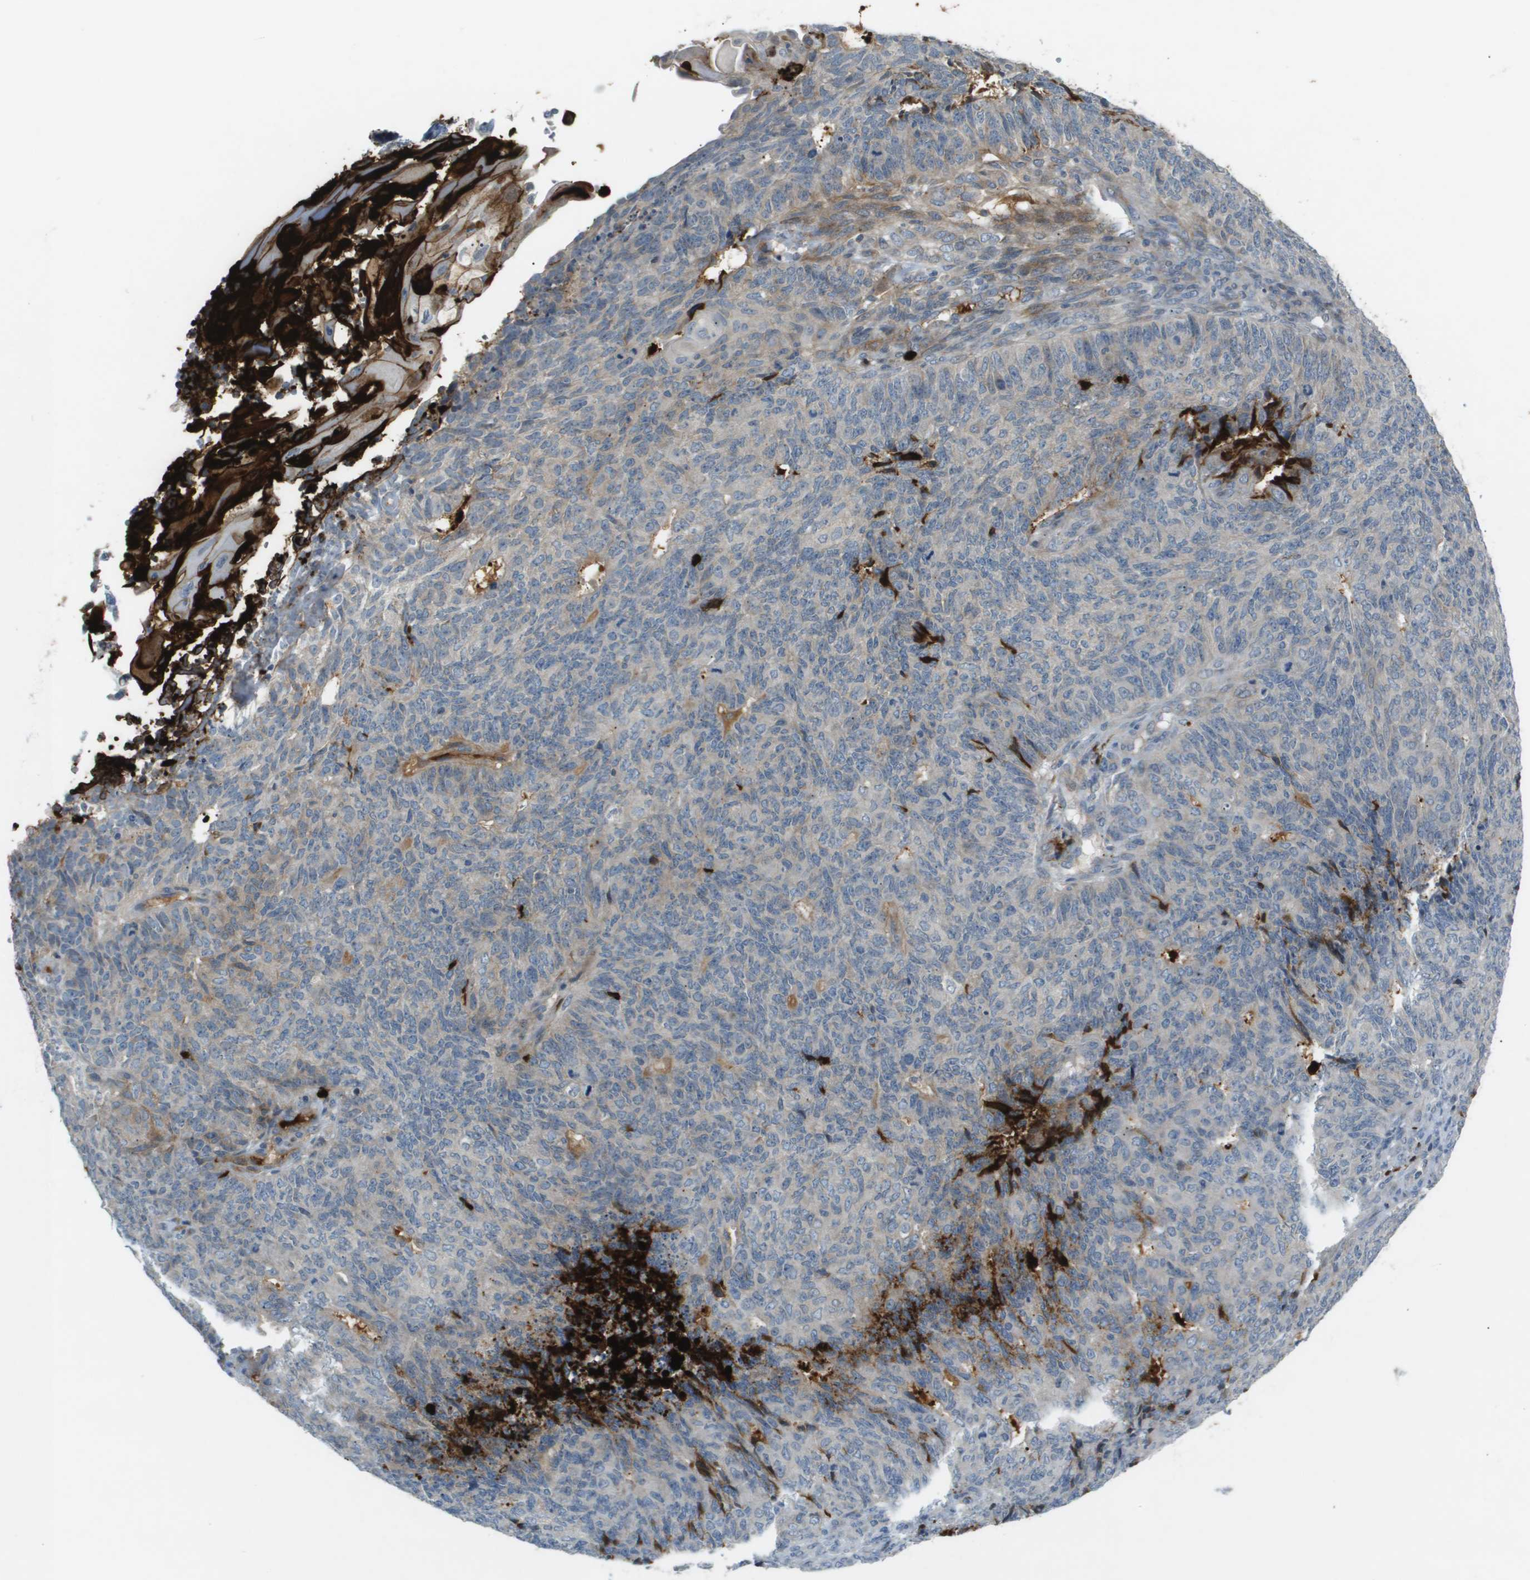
{"staining": {"intensity": "negative", "quantity": "none", "location": "none"}, "tissue": "endometrial cancer", "cell_type": "Tumor cells", "image_type": "cancer", "snomed": [{"axis": "morphology", "description": "Adenocarcinoma, NOS"}, {"axis": "topography", "description": "Endometrium"}], "caption": "A micrograph of human adenocarcinoma (endometrial) is negative for staining in tumor cells.", "gene": "VTN", "patient": {"sex": "female", "age": 32}}